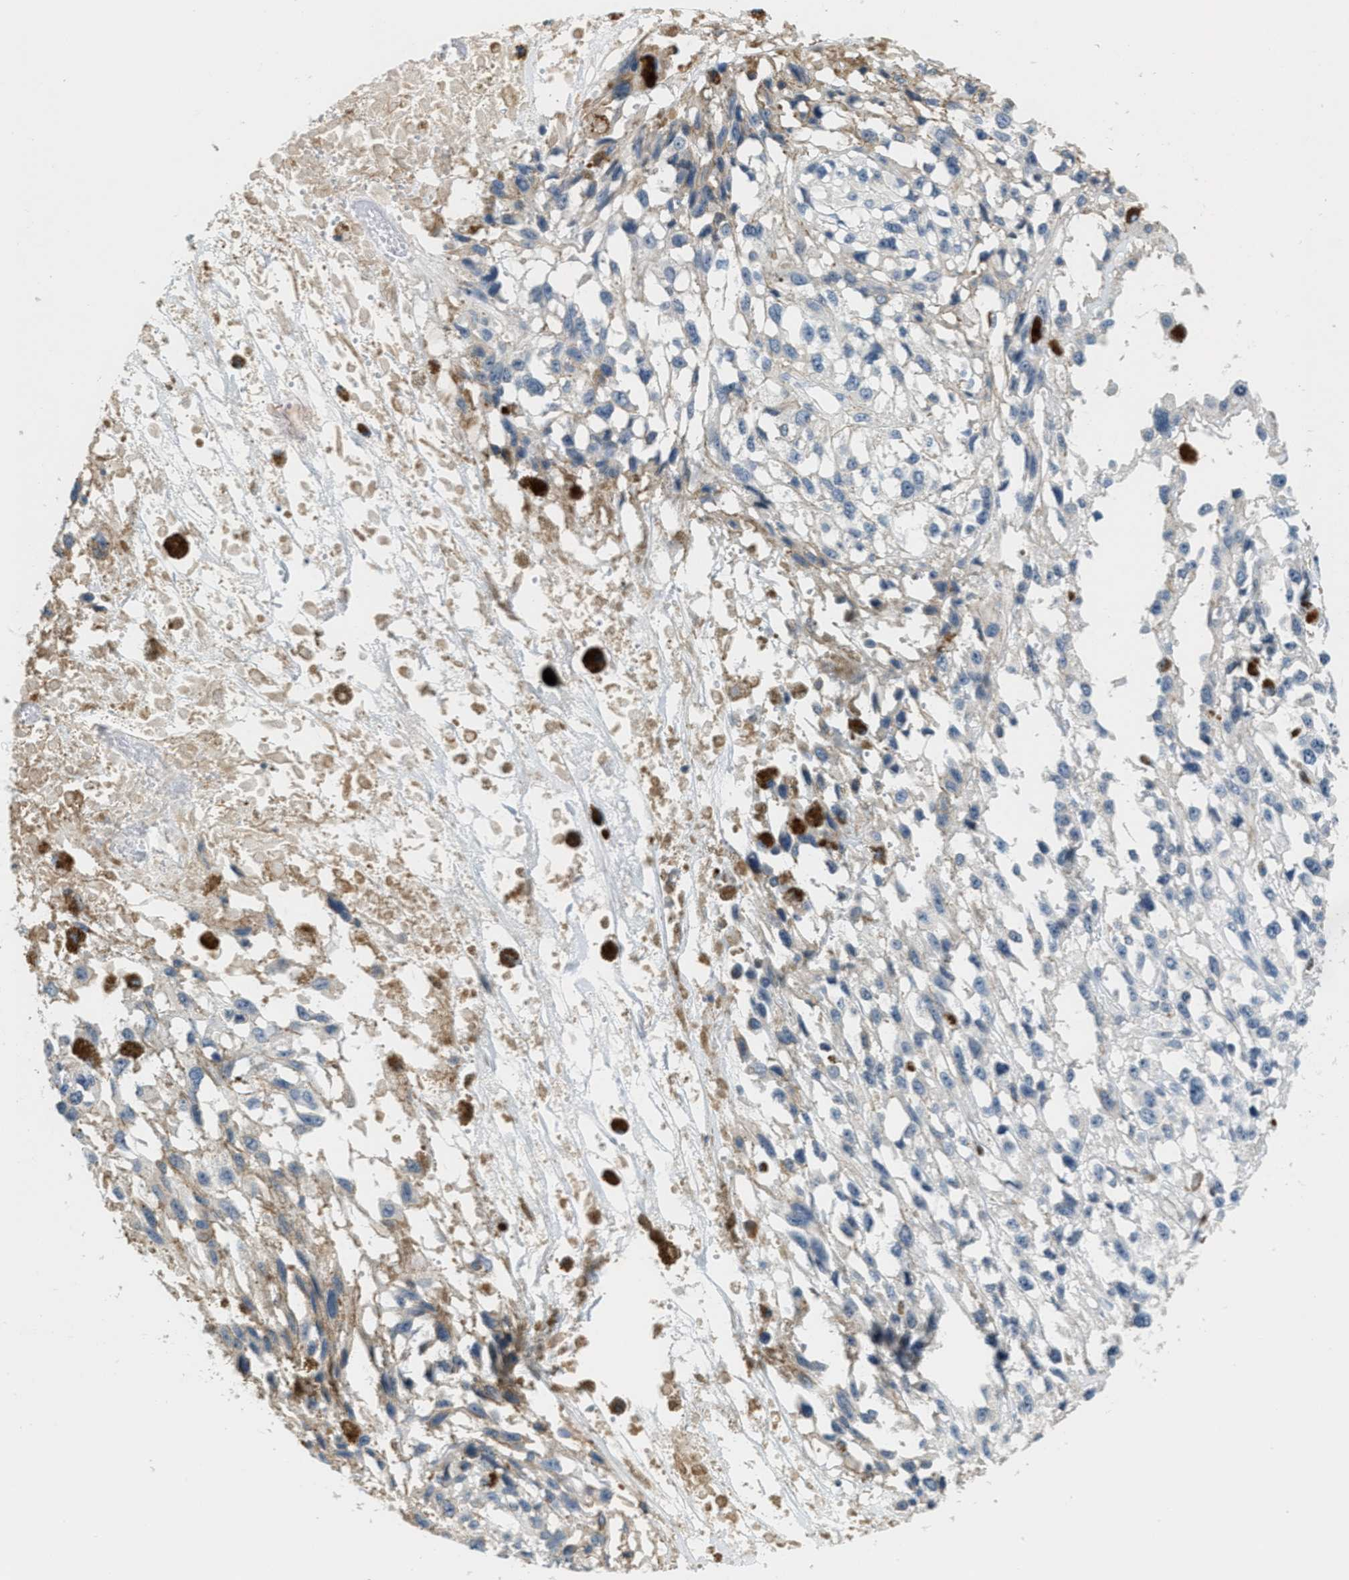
{"staining": {"intensity": "negative", "quantity": "none", "location": "none"}, "tissue": "melanoma", "cell_type": "Tumor cells", "image_type": "cancer", "snomed": [{"axis": "morphology", "description": "Malignant melanoma, Metastatic site"}, {"axis": "topography", "description": "Lymph node"}], "caption": "DAB immunohistochemical staining of melanoma demonstrates no significant expression in tumor cells. The staining is performed using DAB brown chromogen with nuclei counter-stained in using hematoxylin.", "gene": "CA4", "patient": {"sex": "male", "age": 59}}